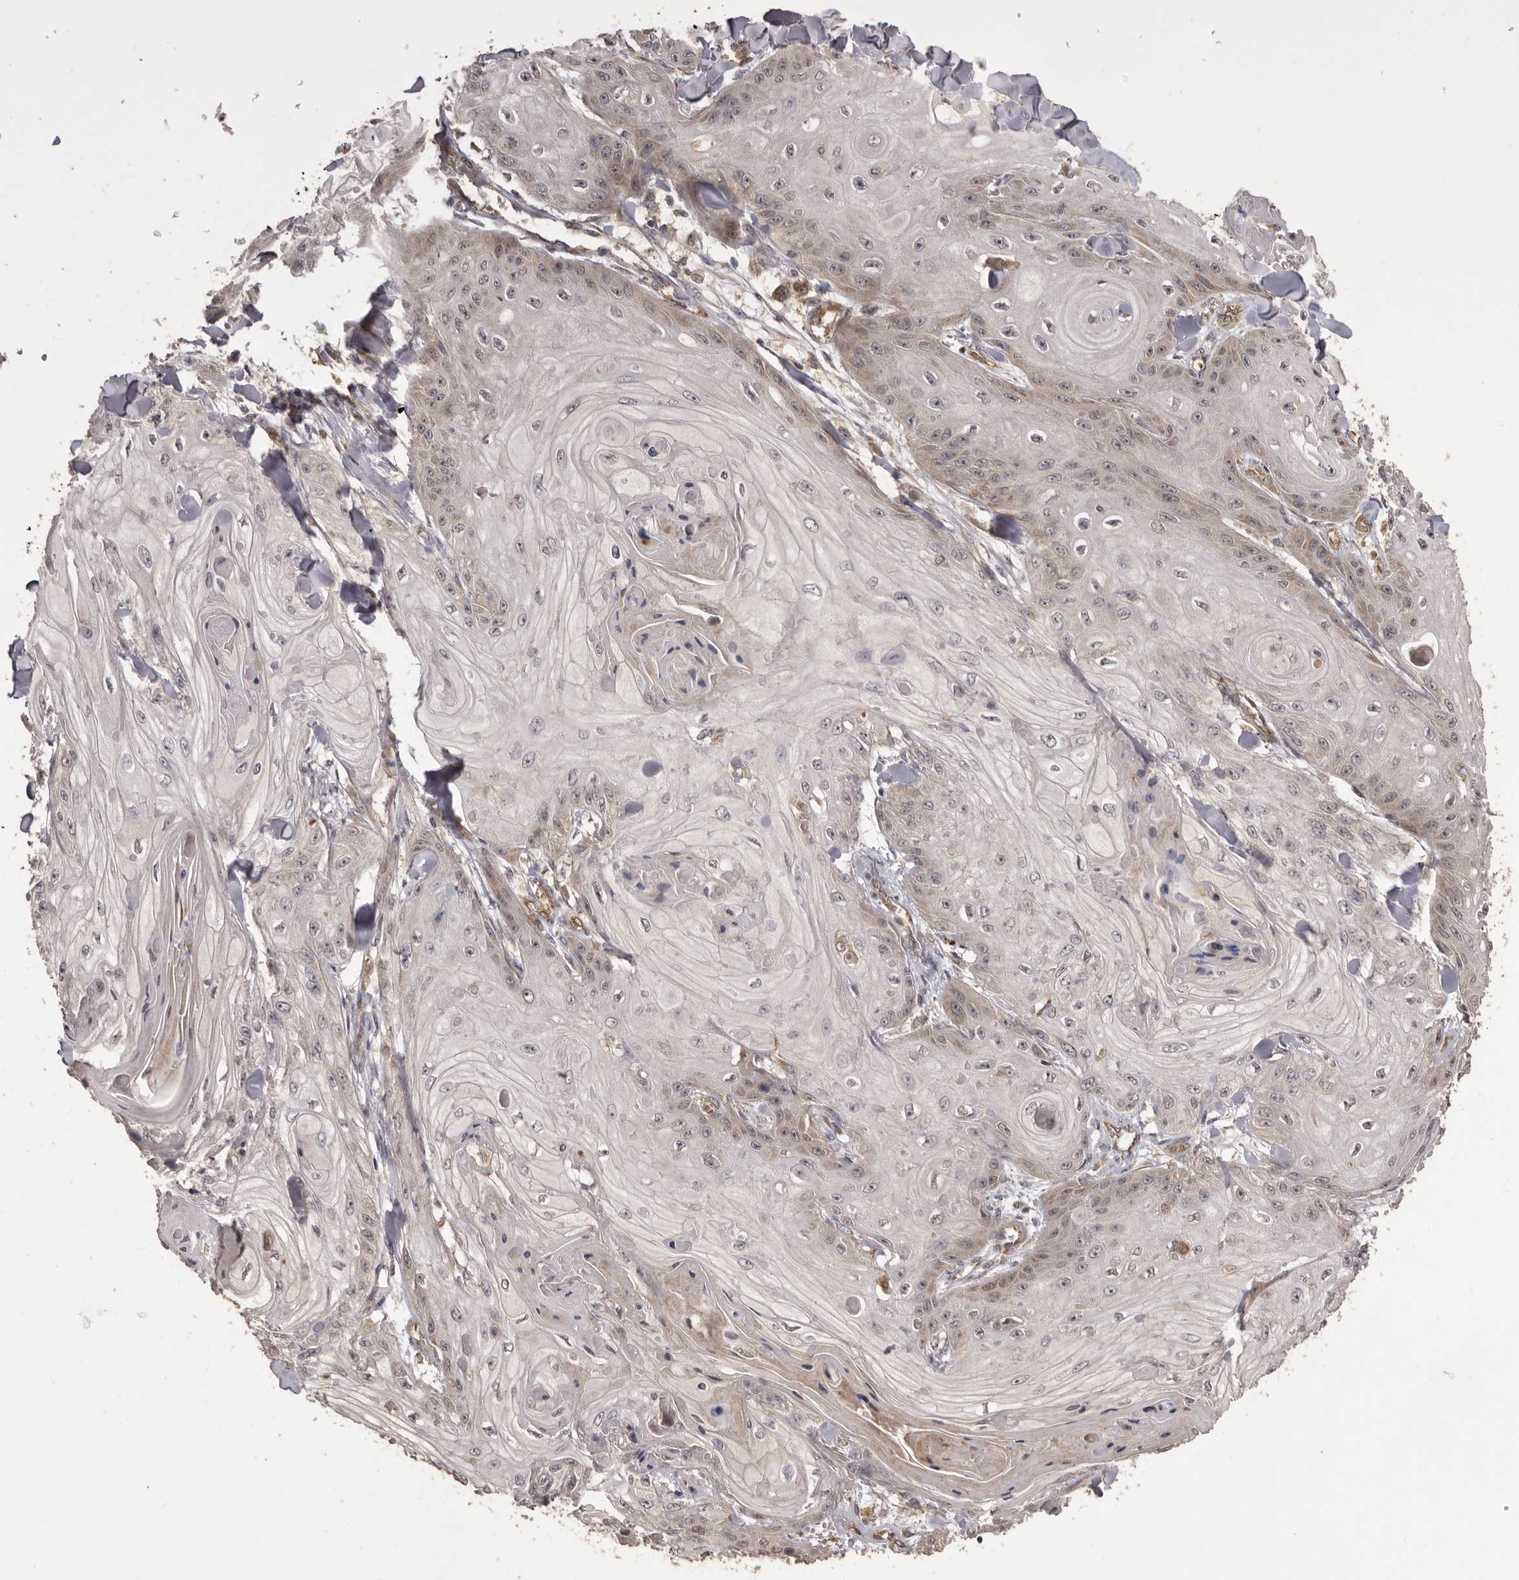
{"staining": {"intensity": "weak", "quantity": "<25%", "location": "cytoplasmic/membranous"}, "tissue": "skin cancer", "cell_type": "Tumor cells", "image_type": "cancer", "snomed": [{"axis": "morphology", "description": "Squamous cell carcinoma, NOS"}, {"axis": "topography", "description": "Skin"}], "caption": "Histopathology image shows no protein staining in tumor cells of skin cancer (squamous cell carcinoma) tissue.", "gene": "QRSL1", "patient": {"sex": "male", "age": 74}}